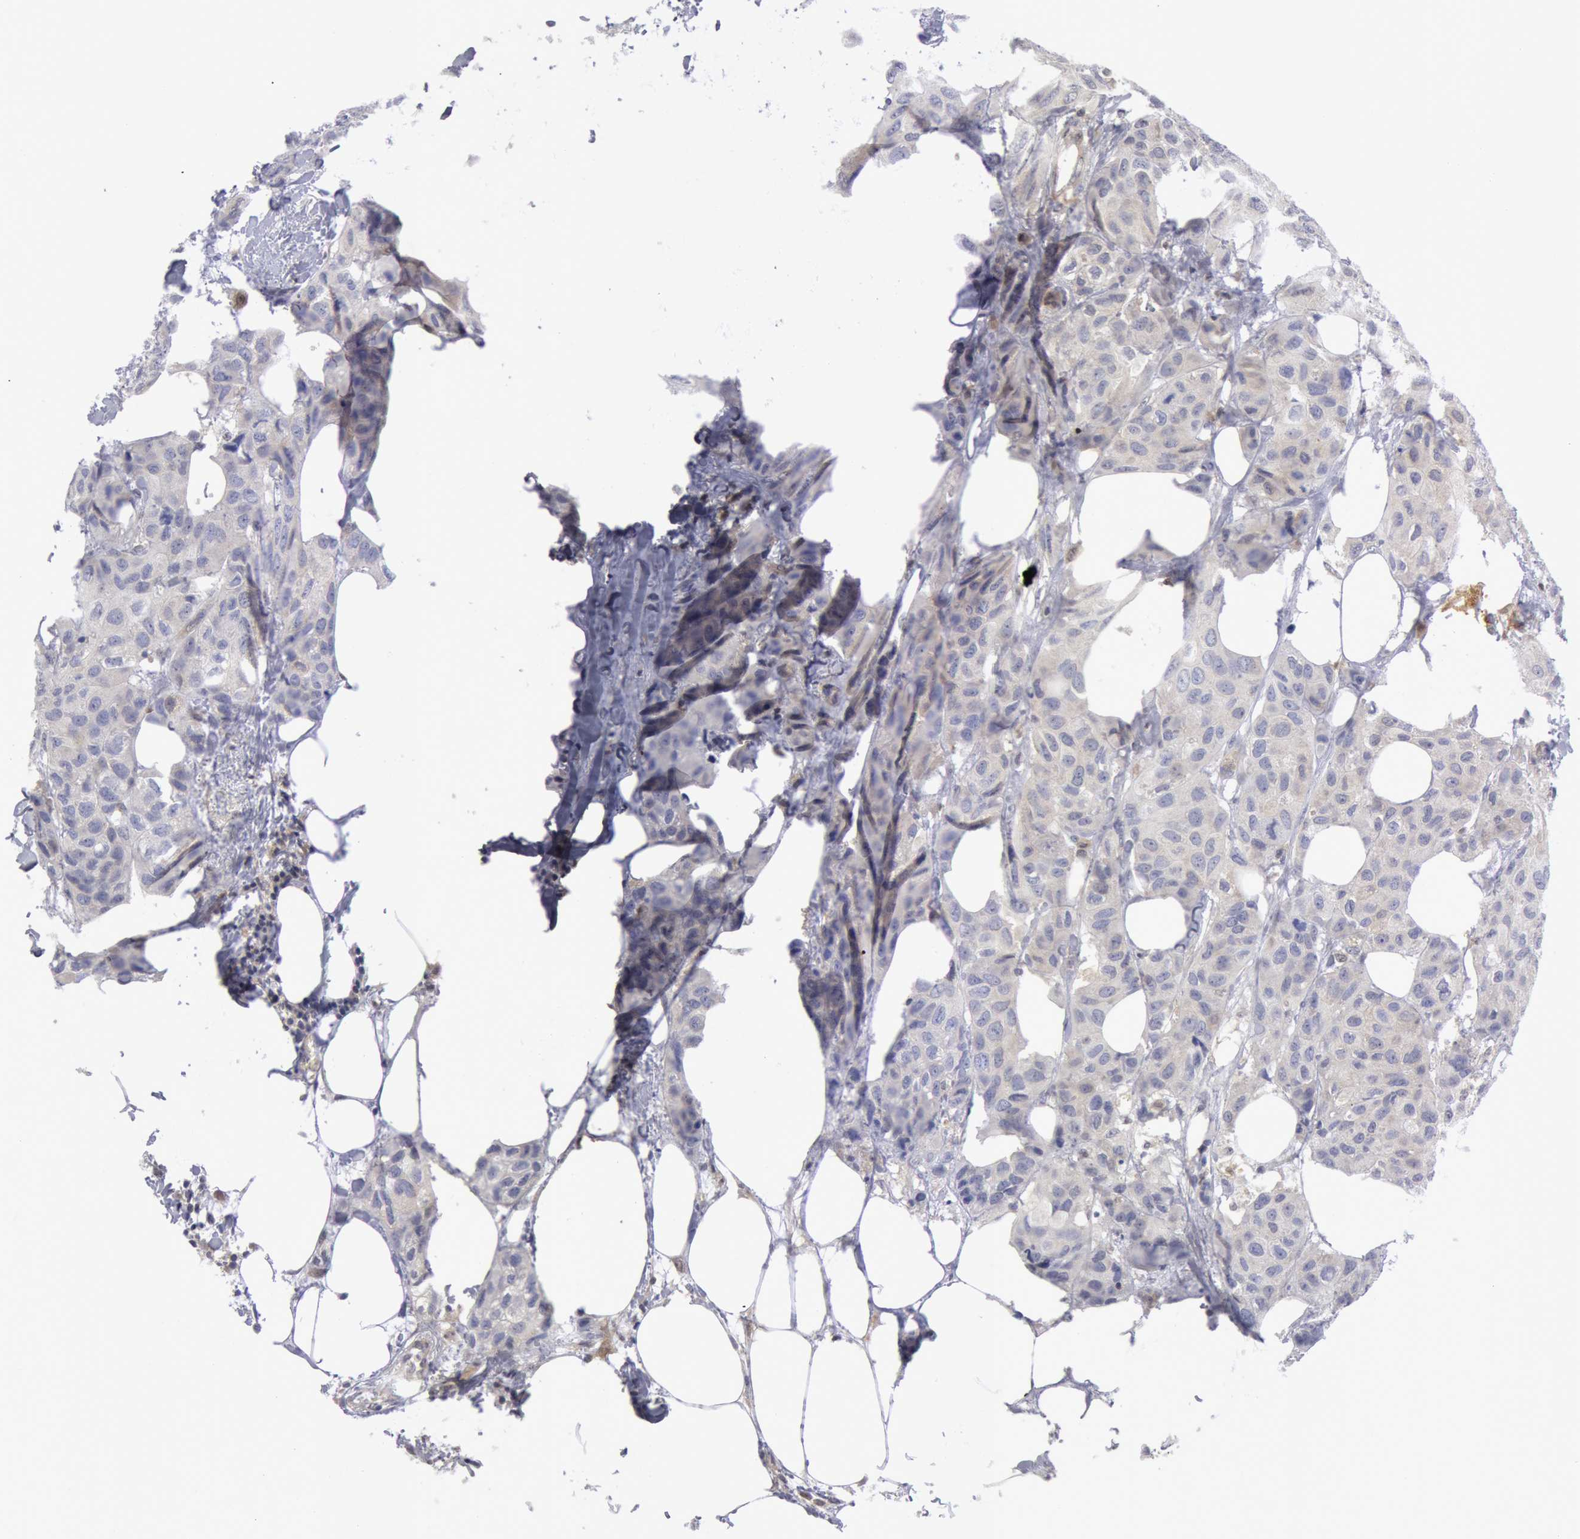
{"staining": {"intensity": "negative", "quantity": "none", "location": "none"}, "tissue": "breast cancer", "cell_type": "Tumor cells", "image_type": "cancer", "snomed": [{"axis": "morphology", "description": "Duct carcinoma"}, {"axis": "topography", "description": "Breast"}], "caption": "Immunohistochemistry of breast cancer (infiltrating ductal carcinoma) demonstrates no staining in tumor cells. (IHC, brightfield microscopy, high magnification).", "gene": "TXNRD1", "patient": {"sex": "female", "age": 68}}